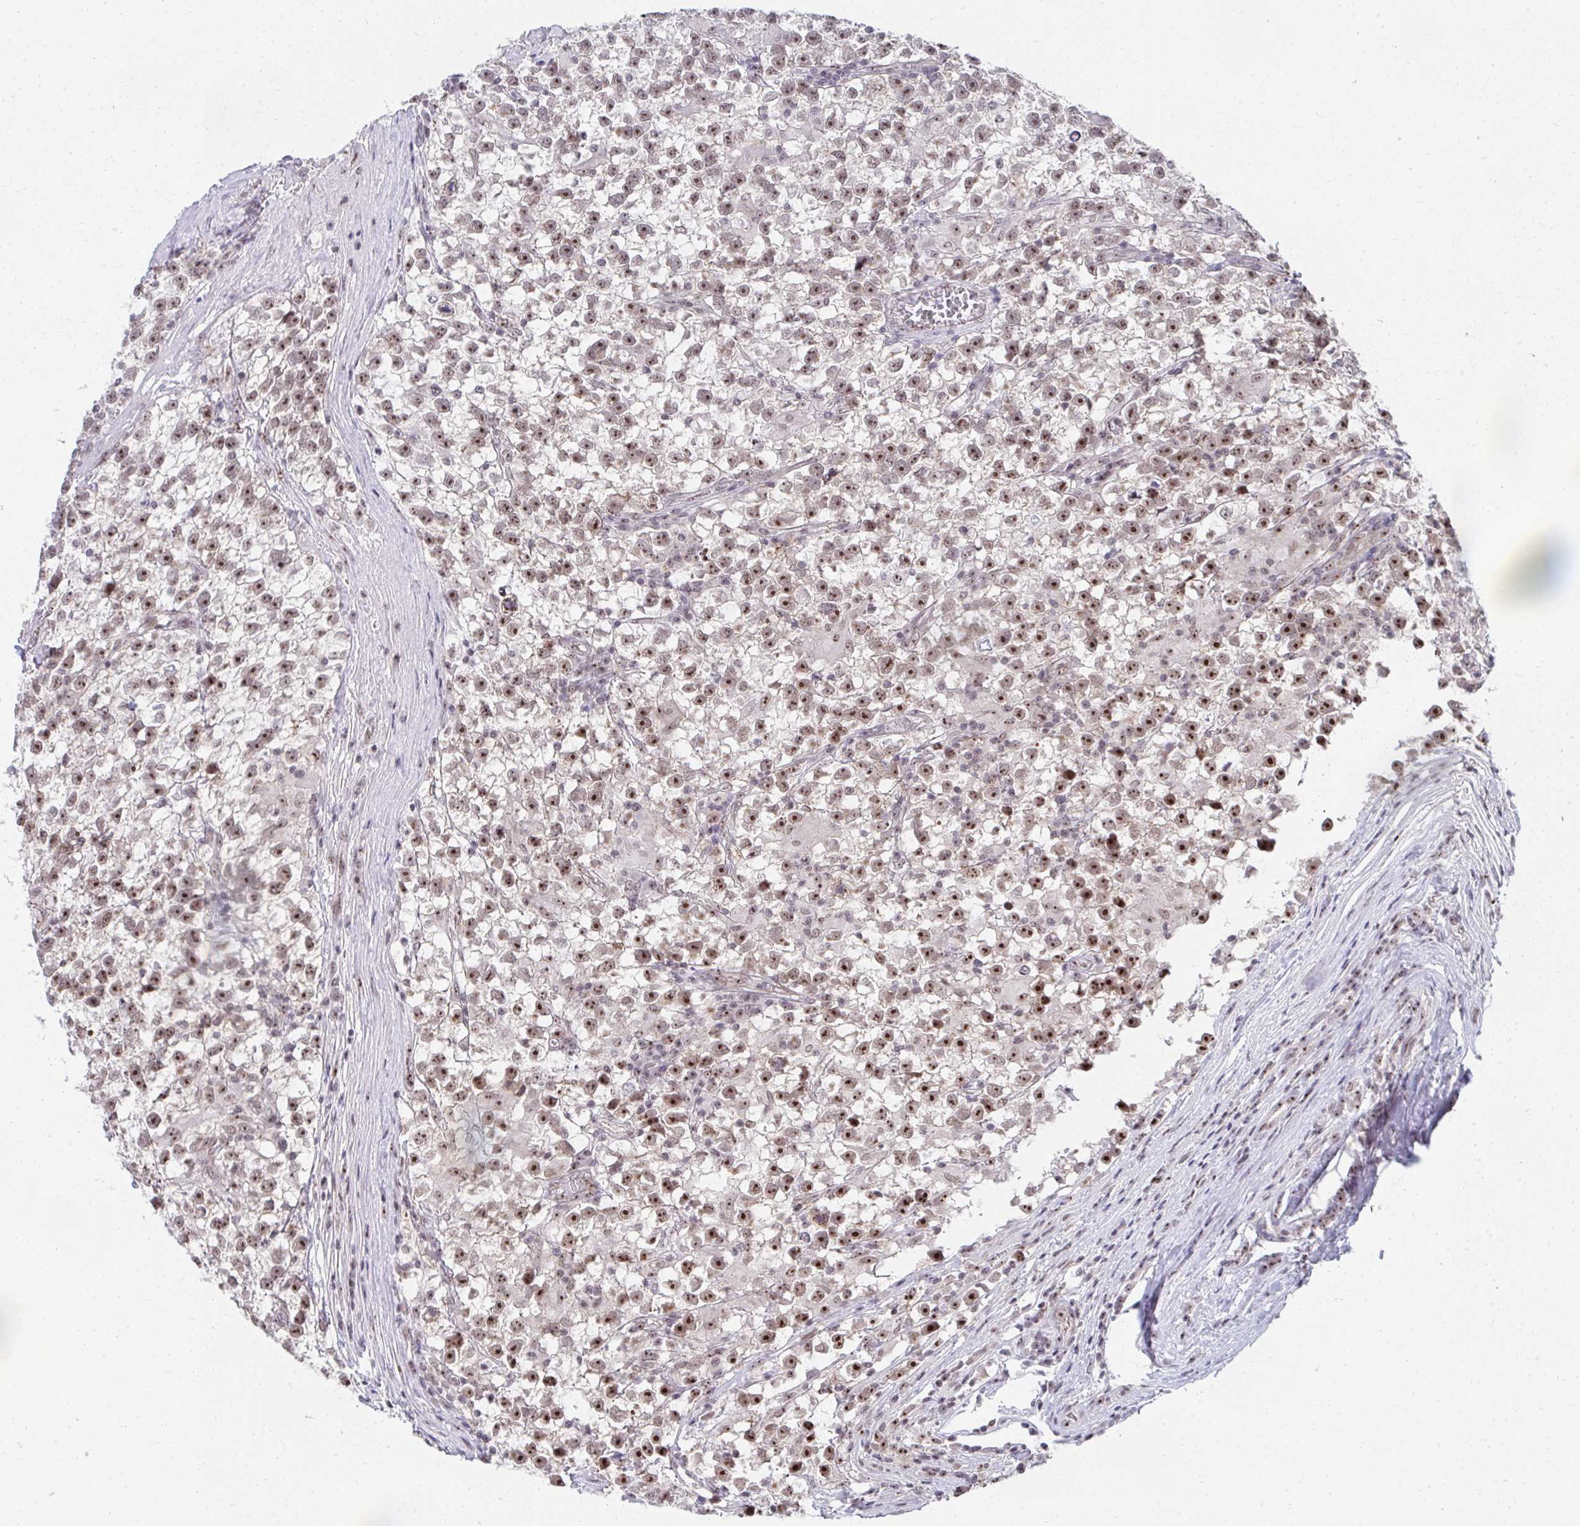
{"staining": {"intensity": "moderate", "quantity": "25%-75%", "location": "nuclear"}, "tissue": "testis cancer", "cell_type": "Tumor cells", "image_type": "cancer", "snomed": [{"axis": "morphology", "description": "Seminoma, NOS"}, {"axis": "topography", "description": "Testis"}], "caption": "Testis seminoma was stained to show a protein in brown. There is medium levels of moderate nuclear staining in approximately 25%-75% of tumor cells.", "gene": "HIRA", "patient": {"sex": "male", "age": 31}}